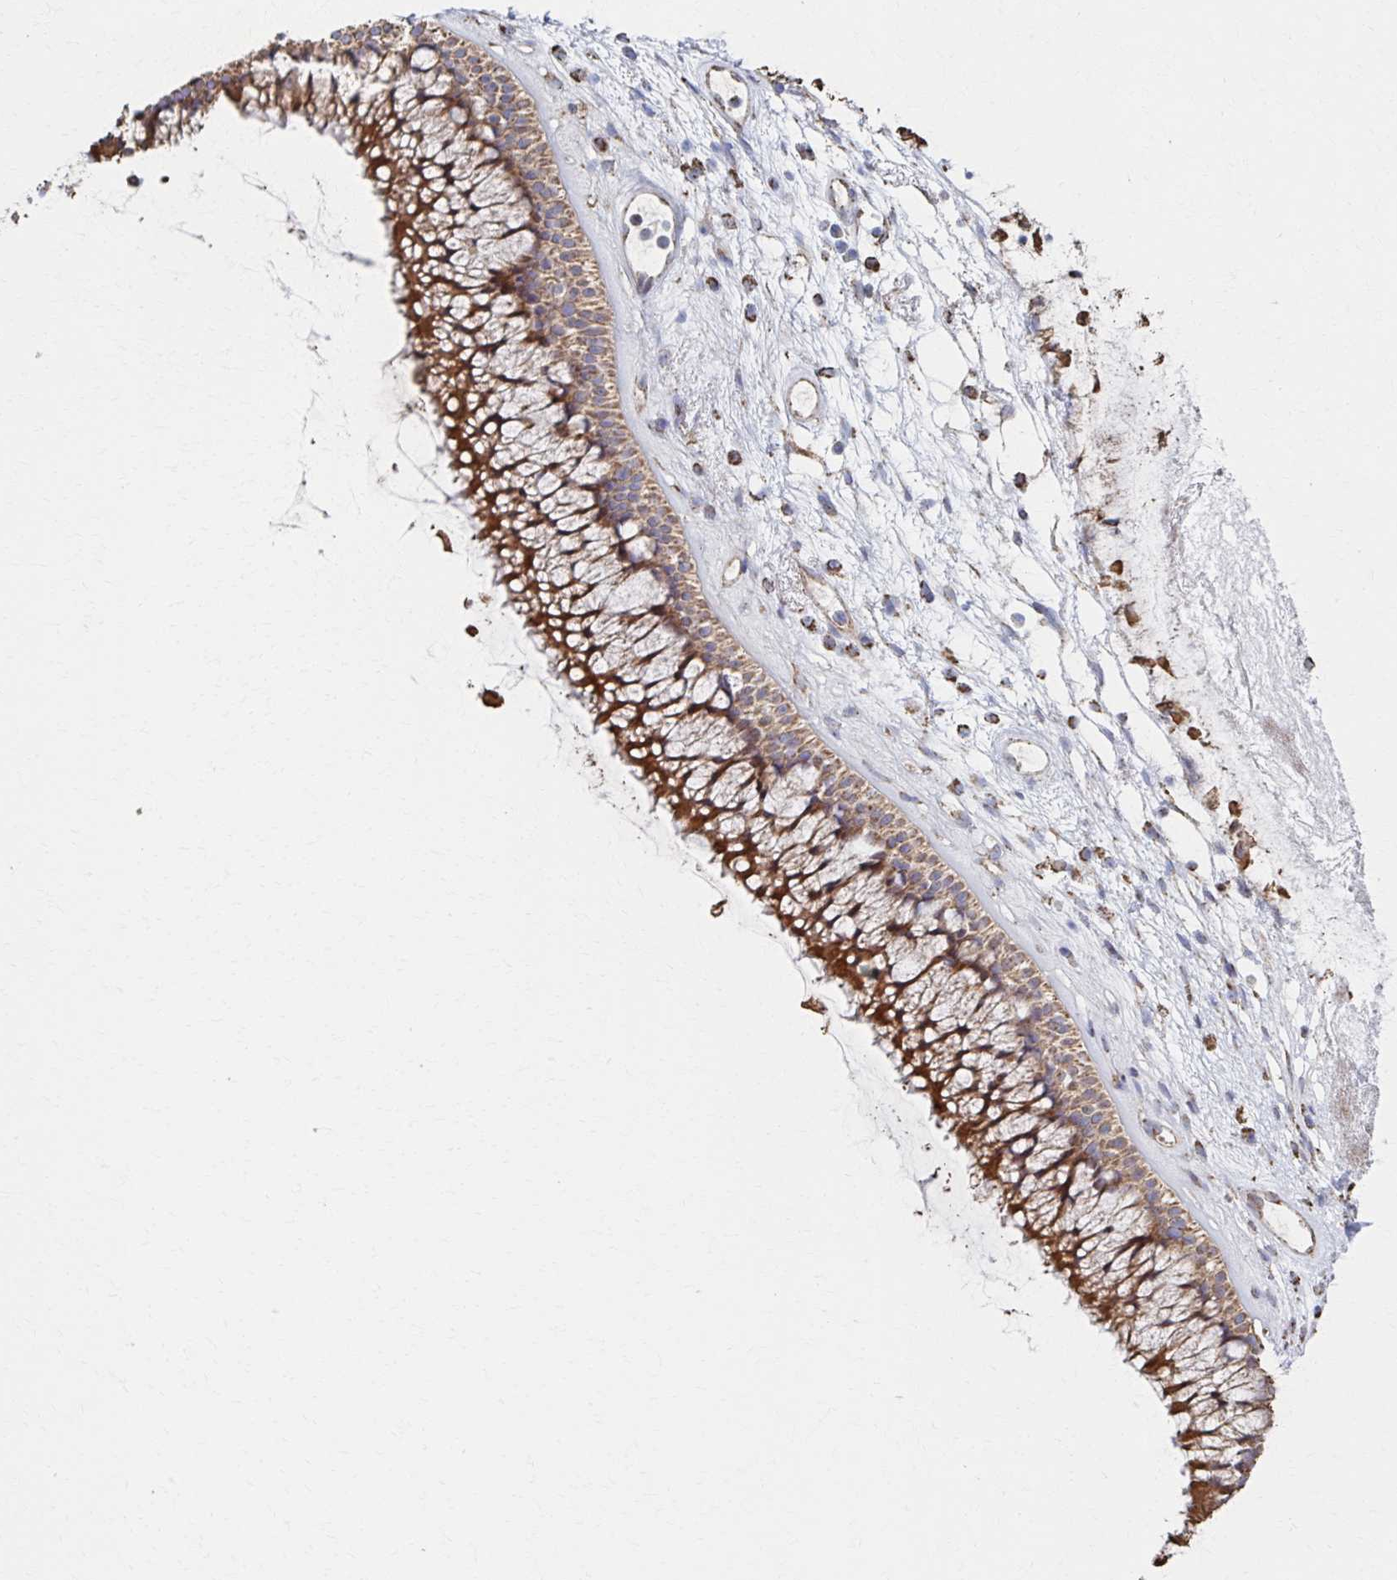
{"staining": {"intensity": "strong", "quantity": ">75%", "location": "cytoplasmic/membranous"}, "tissue": "nasopharynx", "cell_type": "Respiratory epithelial cells", "image_type": "normal", "snomed": [{"axis": "morphology", "description": "Normal tissue, NOS"}, {"axis": "topography", "description": "Nasopharynx"}], "caption": "DAB immunohistochemical staining of benign nasopharynx reveals strong cytoplasmic/membranous protein staining in approximately >75% of respiratory epithelial cells. The staining was performed using DAB to visualize the protein expression in brown, while the nuclei were stained in blue with hematoxylin (Magnification: 20x).", "gene": "SAT1", "patient": {"sex": "female", "age": 75}}